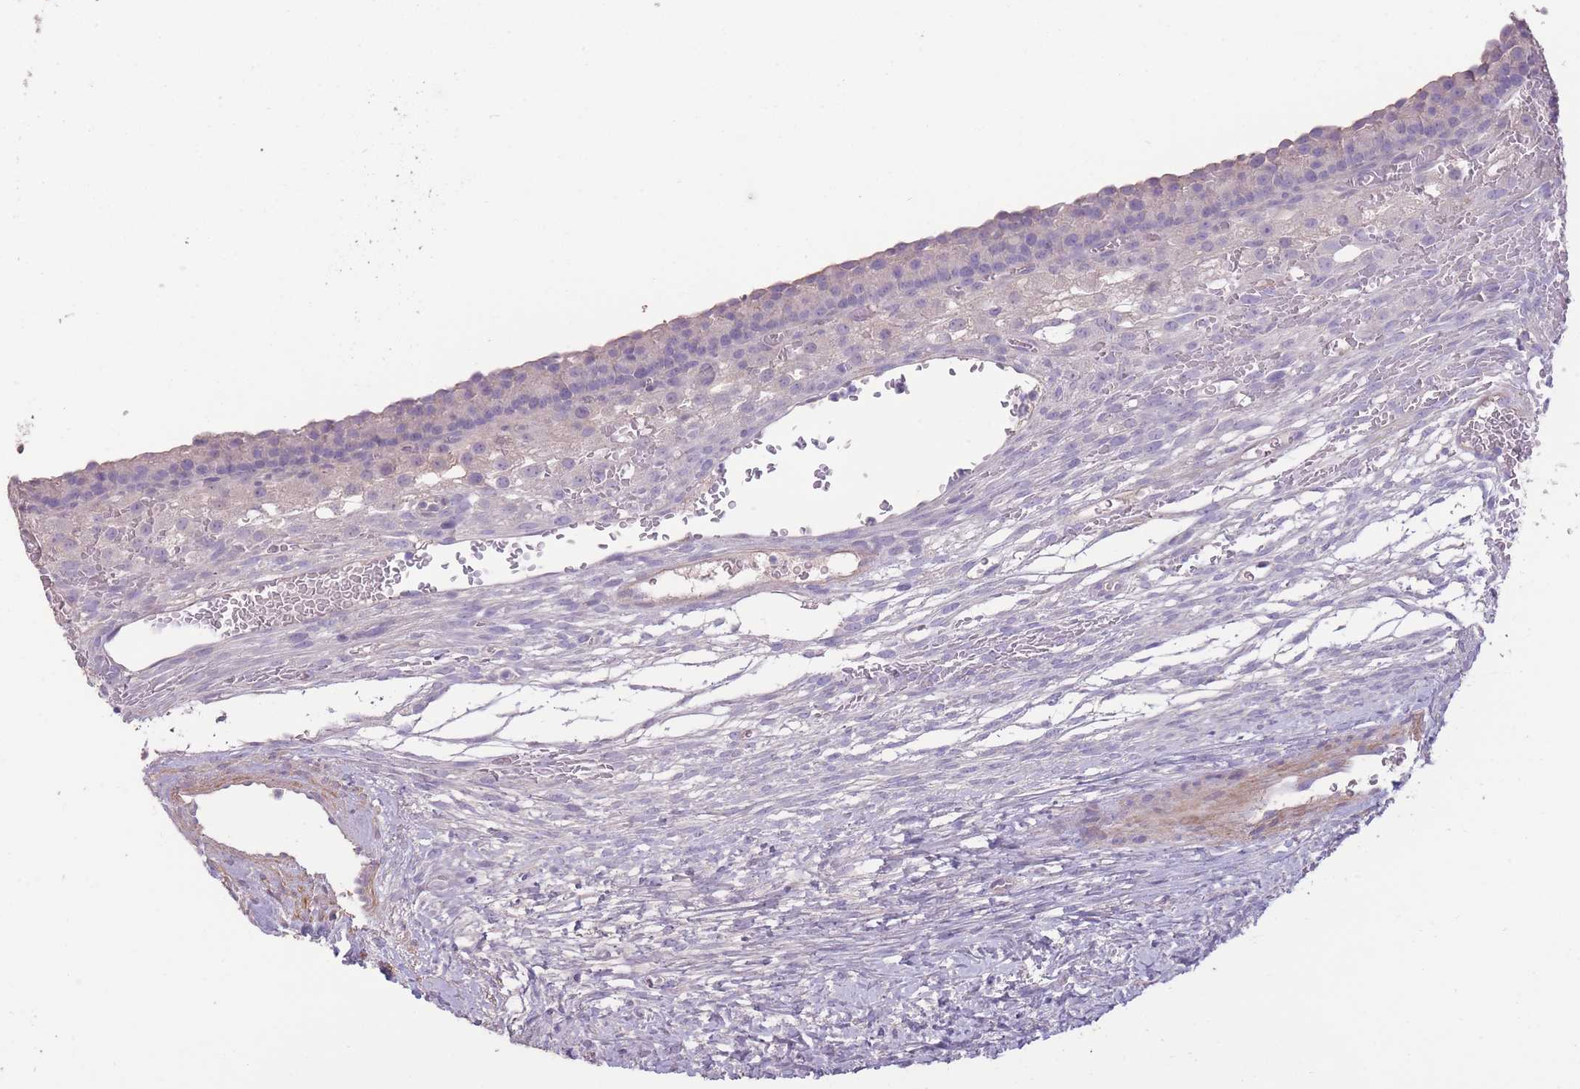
{"staining": {"intensity": "negative", "quantity": "none", "location": "none"}, "tissue": "ovary", "cell_type": "Follicle cells", "image_type": "normal", "snomed": [{"axis": "morphology", "description": "Normal tissue, NOS"}, {"axis": "topography", "description": "Ovary"}], "caption": "Immunohistochemistry image of normal ovary stained for a protein (brown), which displays no staining in follicle cells. Brightfield microscopy of IHC stained with DAB (3,3'-diaminobenzidine) (brown) and hematoxylin (blue), captured at high magnification.", "gene": "RSPH10B2", "patient": {"sex": "female", "age": 39}}